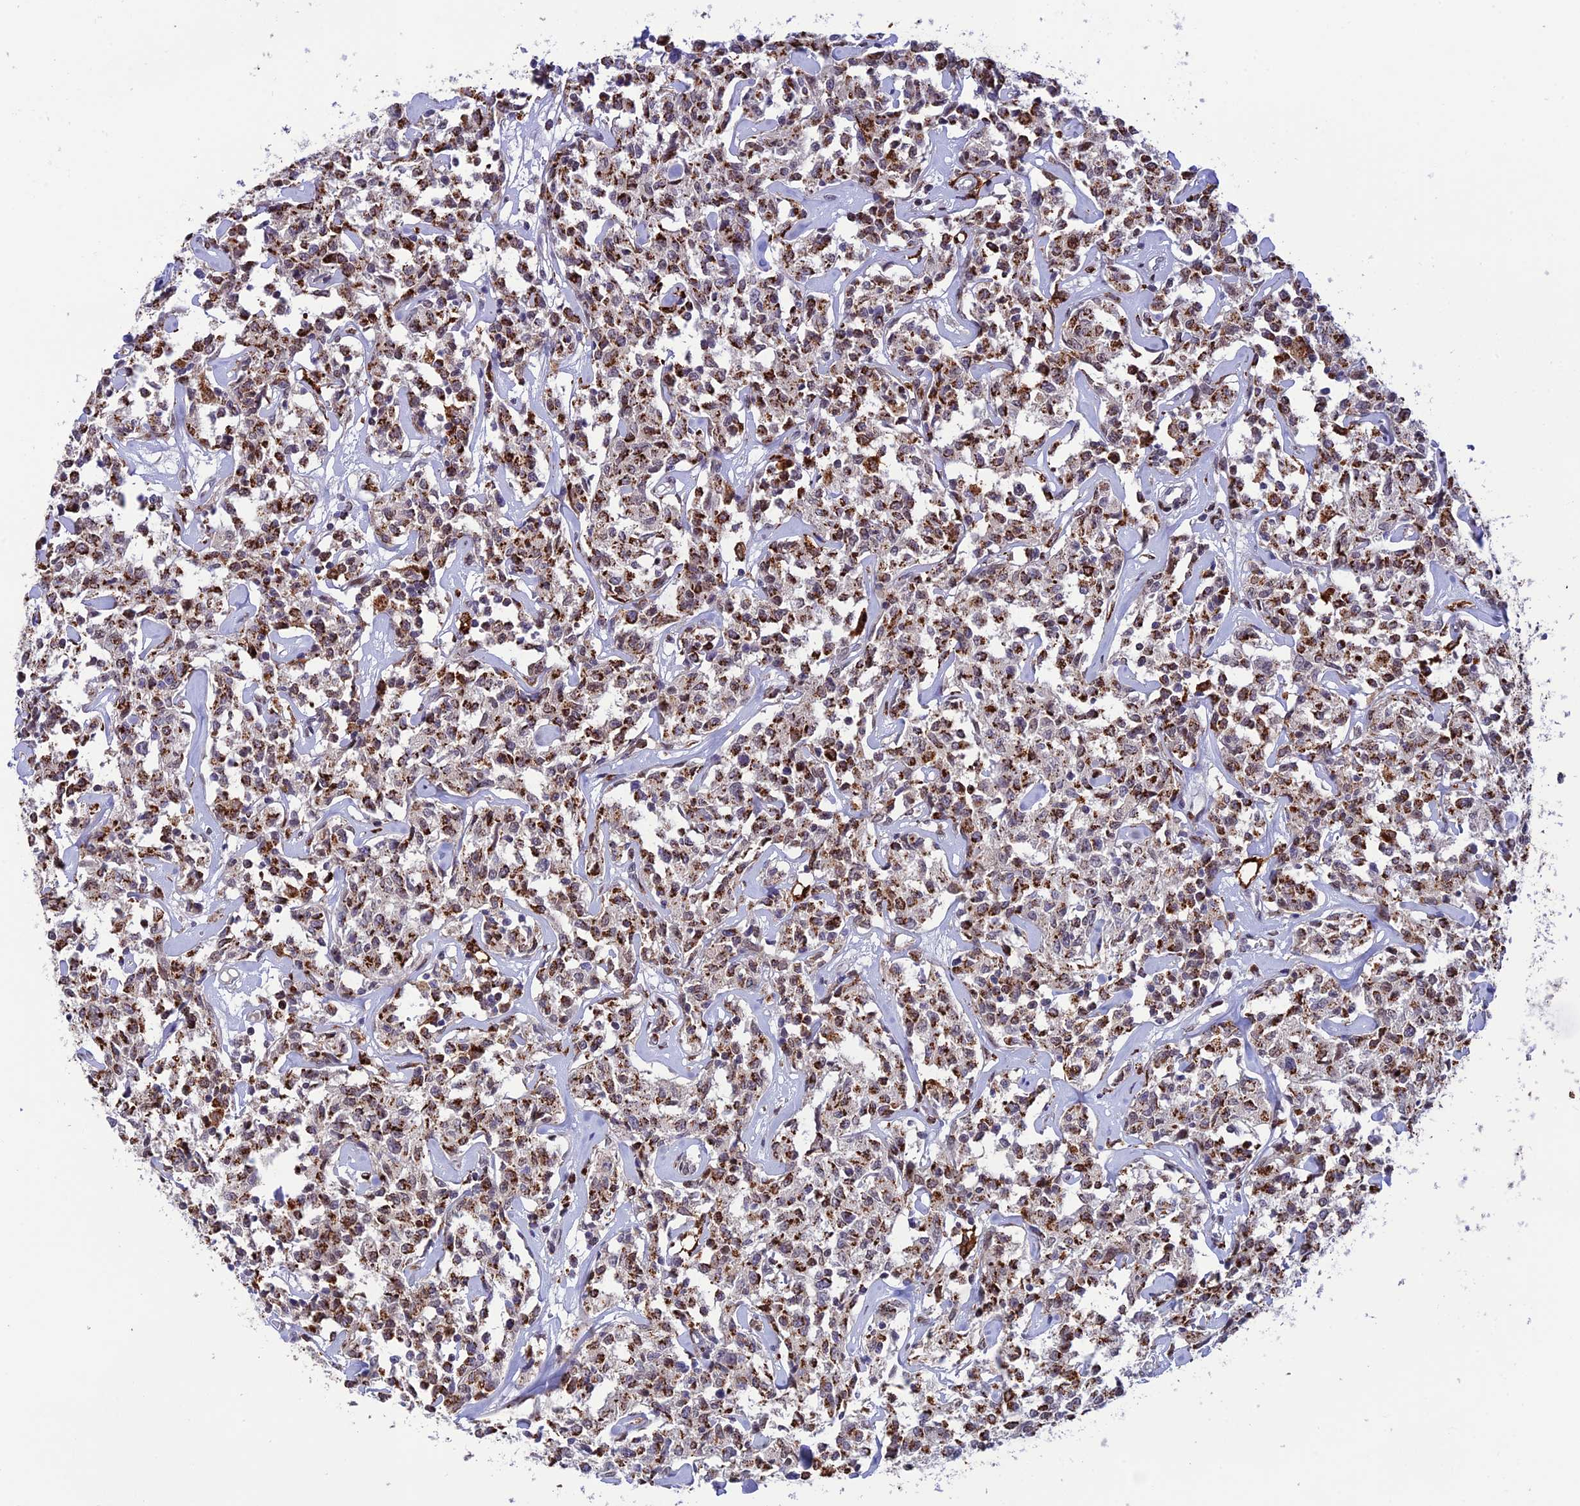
{"staining": {"intensity": "moderate", "quantity": ">75%", "location": "cytoplasmic/membranous"}, "tissue": "lymphoma", "cell_type": "Tumor cells", "image_type": "cancer", "snomed": [{"axis": "morphology", "description": "Malignant lymphoma, non-Hodgkin's type, Low grade"}, {"axis": "topography", "description": "Small intestine"}], "caption": "Approximately >75% of tumor cells in malignant lymphoma, non-Hodgkin's type (low-grade) demonstrate moderate cytoplasmic/membranous protein expression as visualized by brown immunohistochemical staining.", "gene": "HIC1", "patient": {"sex": "female", "age": 59}}